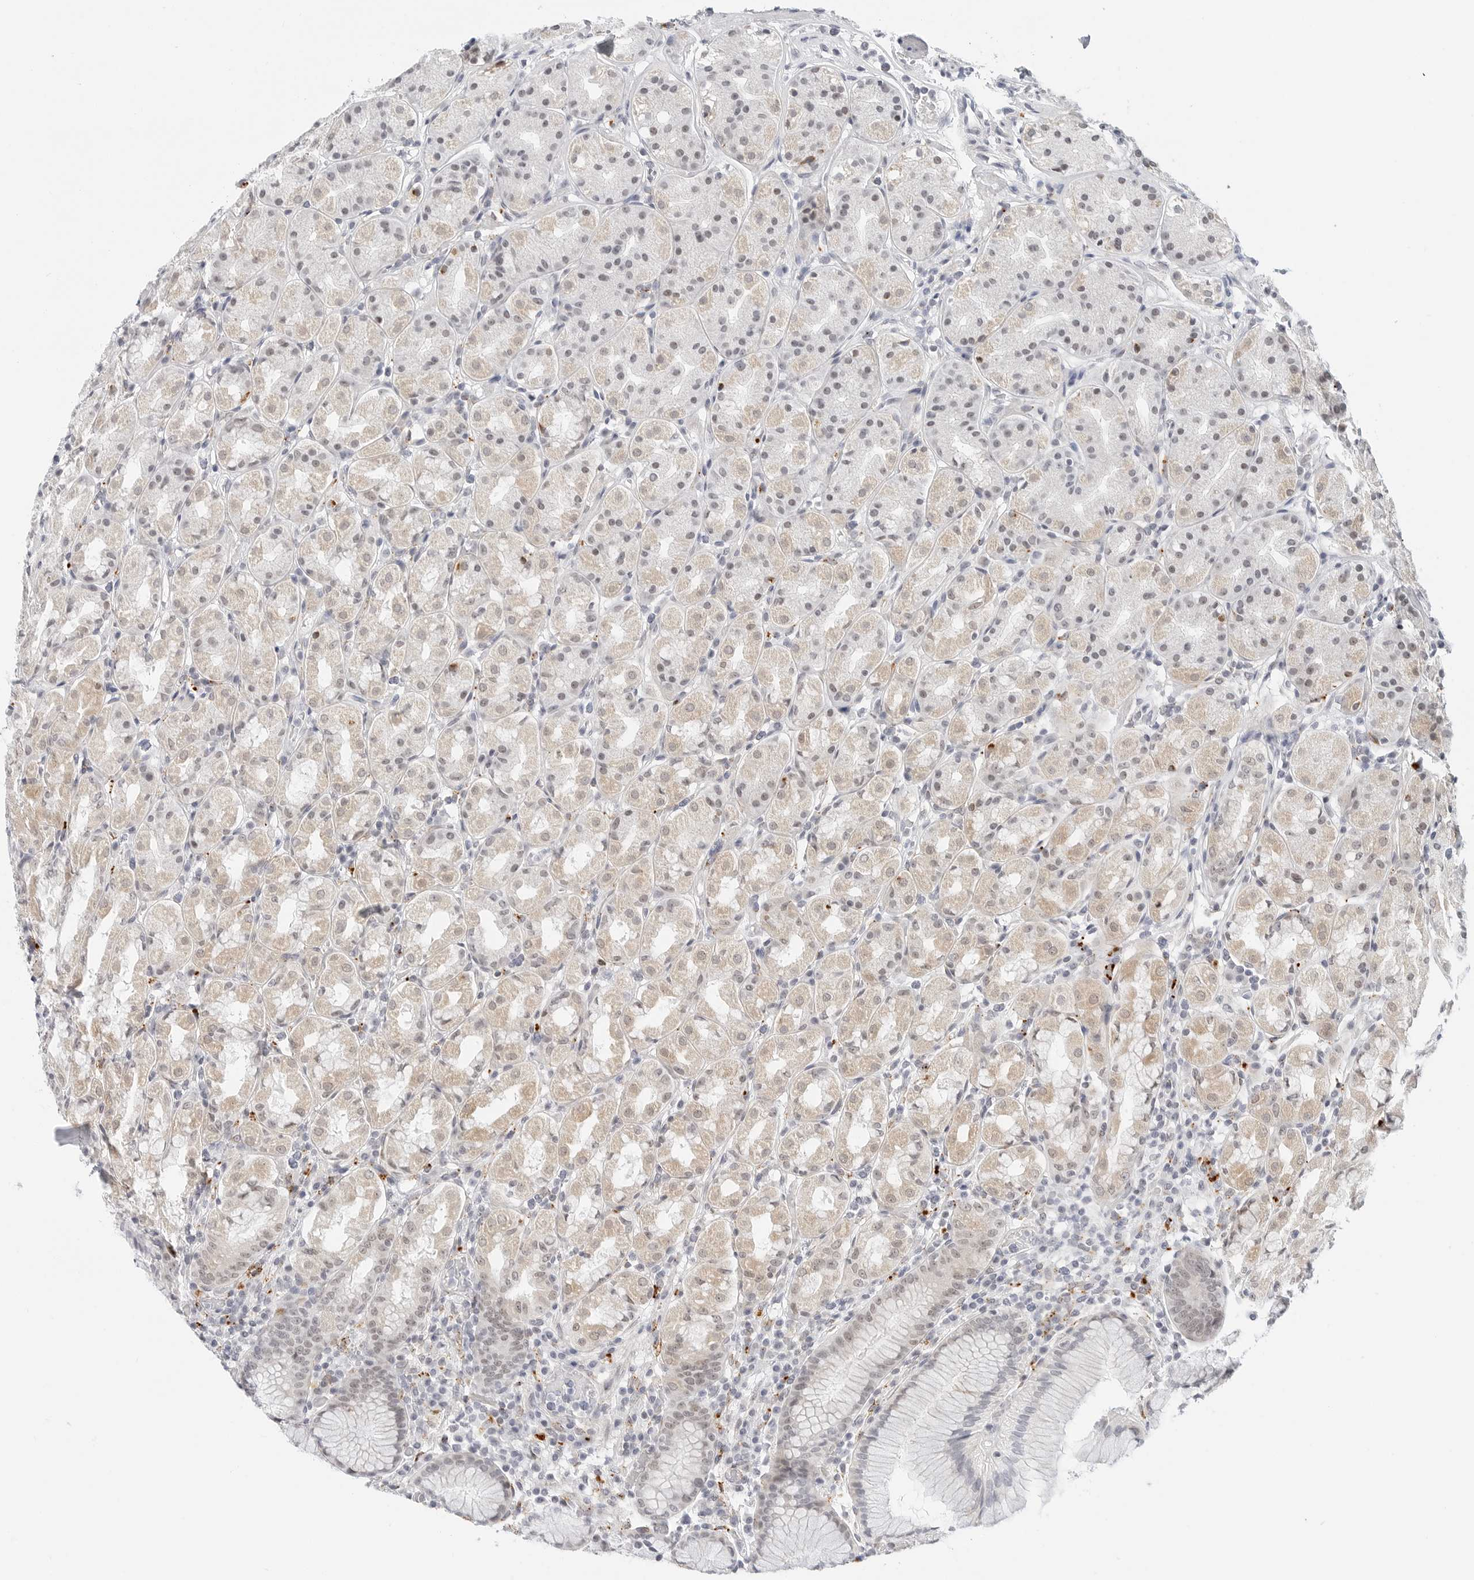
{"staining": {"intensity": "weak", "quantity": "25%-75%", "location": "cytoplasmic/membranous,nuclear"}, "tissue": "stomach", "cell_type": "Glandular cells", "image_type": "normal", "snomed": [{"axis": "morphology", "description": "Normal tissue, NOS"}, {"axis": "topography", "description": "Stomach, lower"}], "caption": "Benign stomach was stained to show a protein in brown. There is low levels of weak cytoplasmic/membranous,nuclear staining in about 25%-75% of glandular cells. The protein of interest is shown in brown color, while the nuclei are stained blue.", "gene": "TSEN2", "patient": {"sex": "female", "age": 56}}